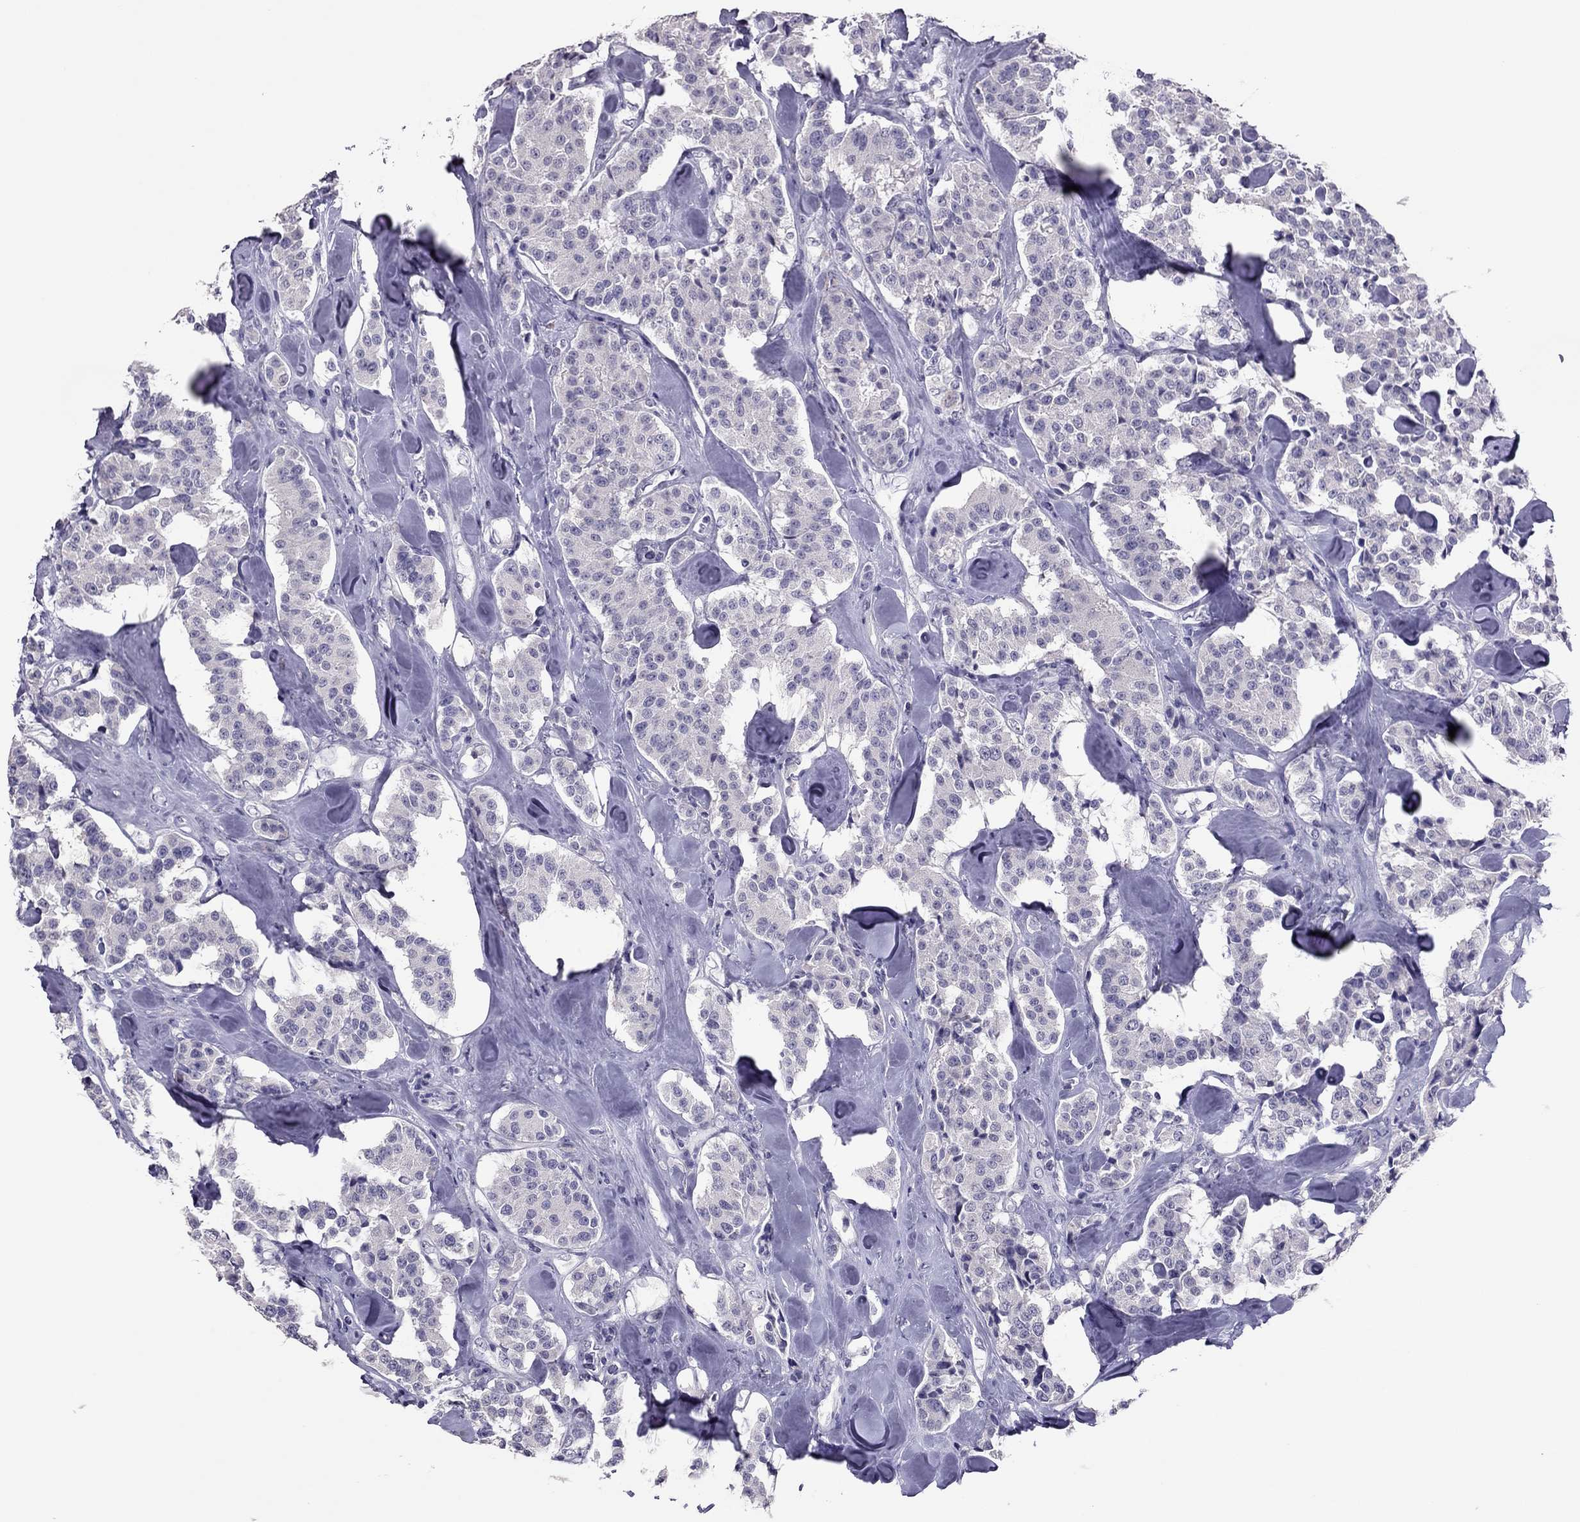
{"staining": {"intensity": "negative", "quantity": "none", "location": "none"}, "tissue": "carcinoid", "cell_type": "Tumor cells", "image_type": "cancer", "snomed": [{"axis": "morphology", "description": "Carcinoid, malignant, NOS"}, {"axis": "topography", "description": "Pancreas"}], "caption": "A high-resolution image shows immunohistochemistry (IHC) staining of carcinoid (malignant), which shows no significant positivity in tumor cells.", "gene": "RHO", "patient": {"sex": "male", "age": 41}}